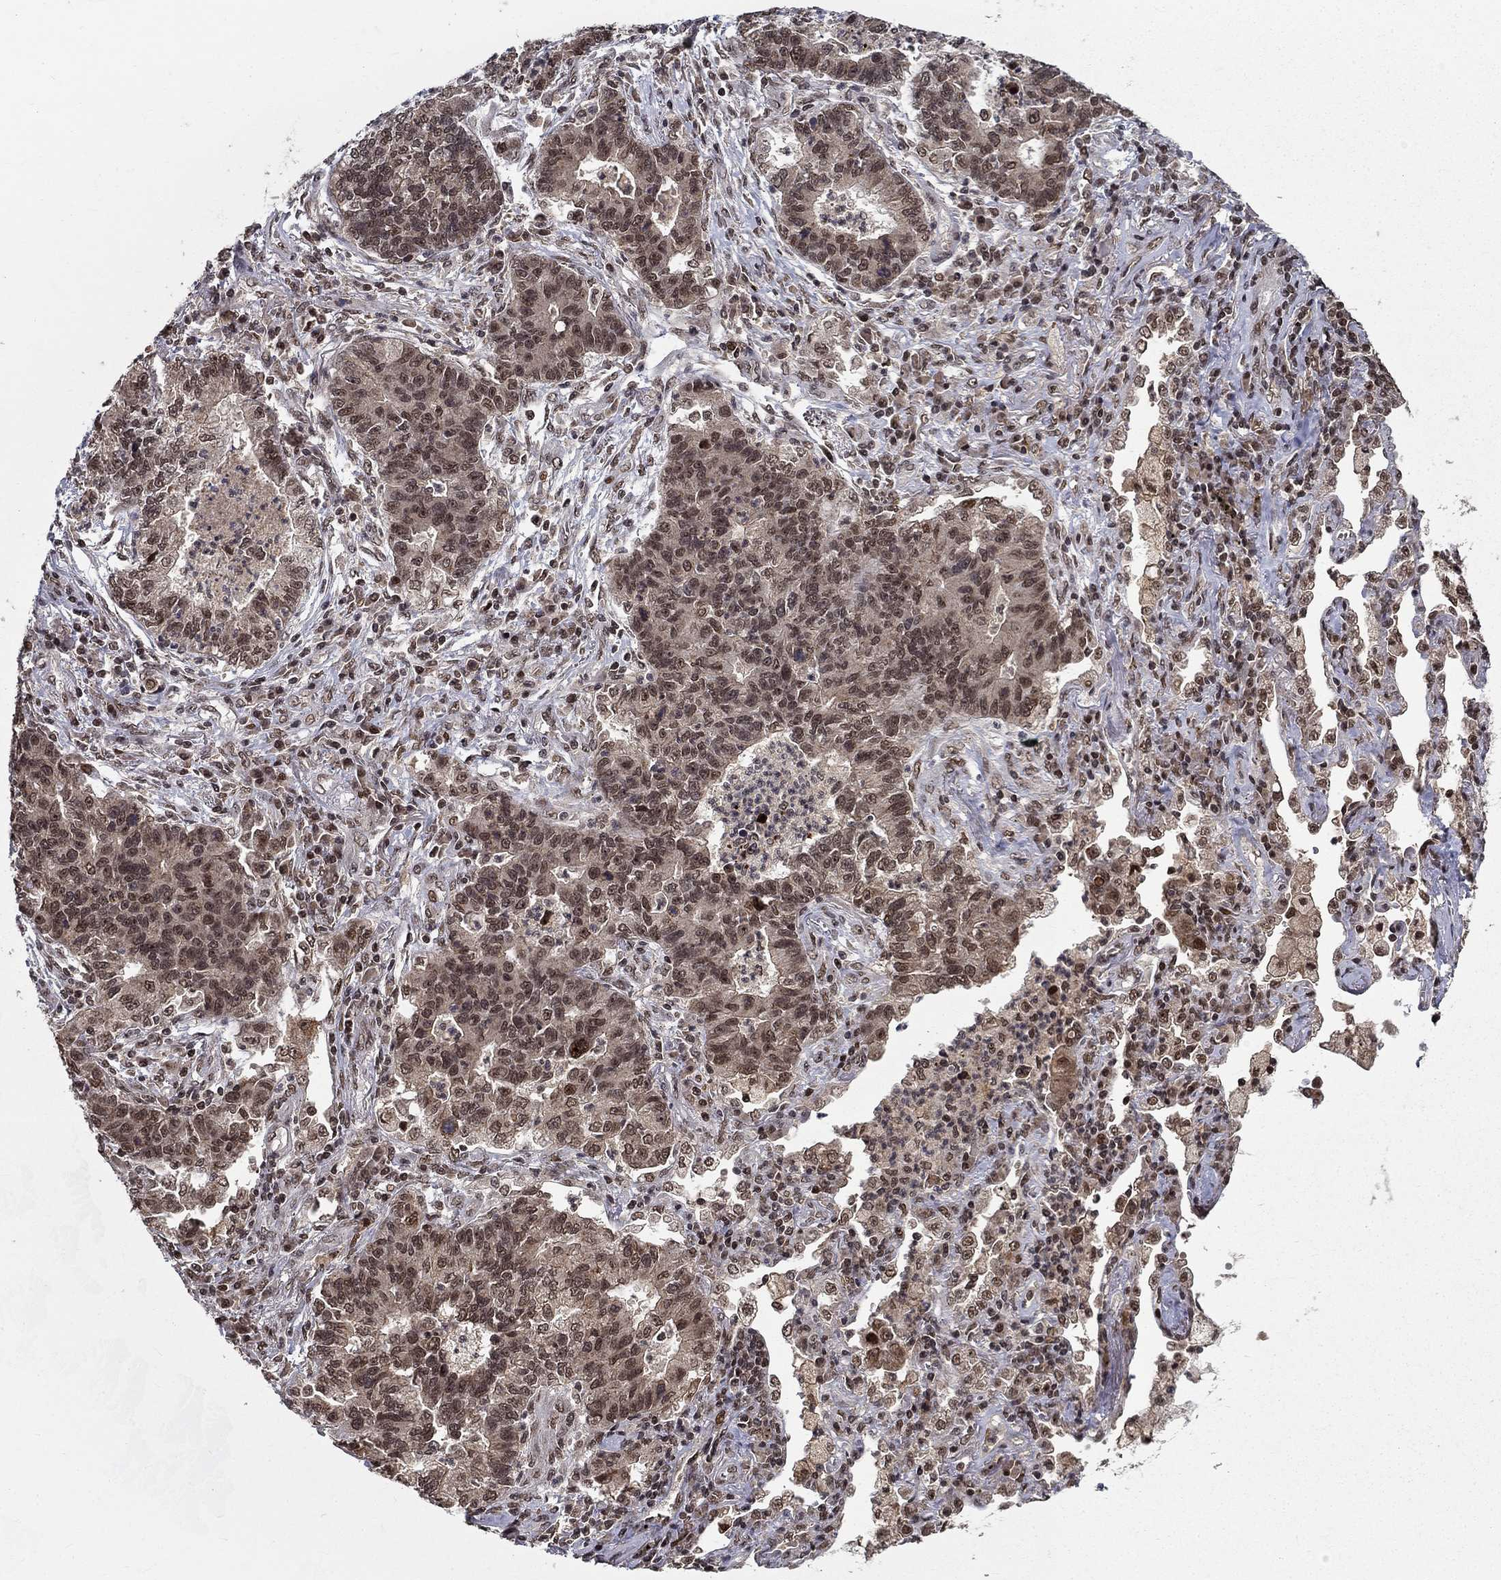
{"staining": {"intensity": "weak", "quantity": "25%-75%", "location": "nuclear"}, "tissue": "lung cancer", "cell_type": "Tumor cells", "image_type": "cancer", "snomed": [{"axis": "morphology", "description": "Adenocarcinoma, NOS"}, {"axis": "topography", "description": "Lung"}], "caption": "IHC of human lung adenocarcinoma shows low levels of weak nuclear staining in about 25%-75% of tumor cells.", "gene": "CDCA7L", "patient": {"sex": "female", "age": 57}}